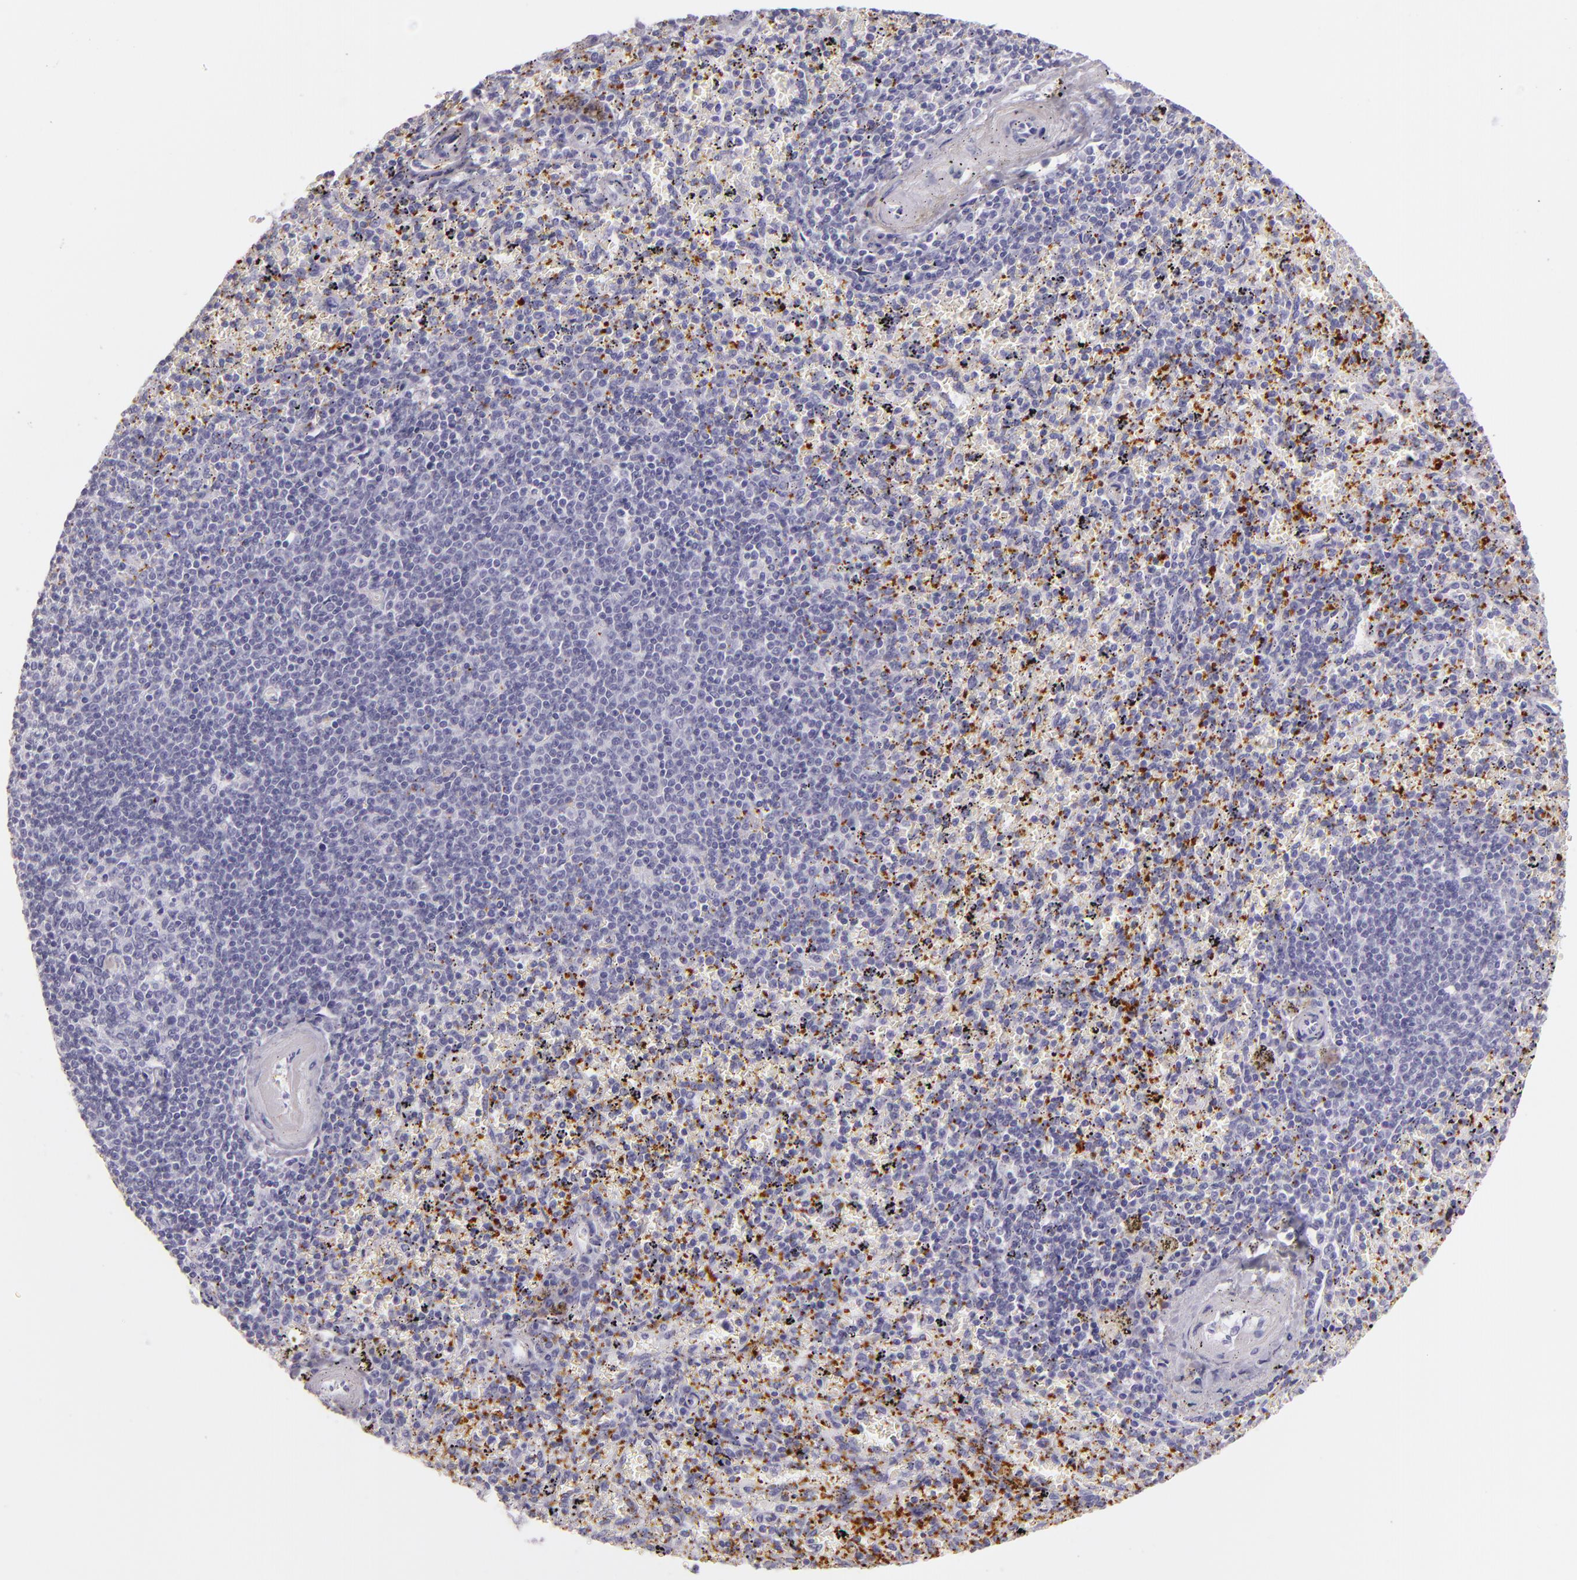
{"staining": {"intensity": "negative", "quantity": "none", "location": "none"}, "tissue": "spleen", "cell_type": "Cells in red pulp", "image_type": "normal", "snomed": [{"axis": "morphology", "description": "Normal tissue, NOS"}, {"axis": "topography", "description": "Spleen"}], "caption": "Cells in red pulp show no significant protein positivity in benign spleen. The staining was performed using DAB (3,3'-diaminobenzidine) to visualize the protein expression in brown, while the nuclei were stained in blue with hematoxylin (Magnification: 20x).", "gene": "SELP", "patient": {"sex": "female", "age": 43}}